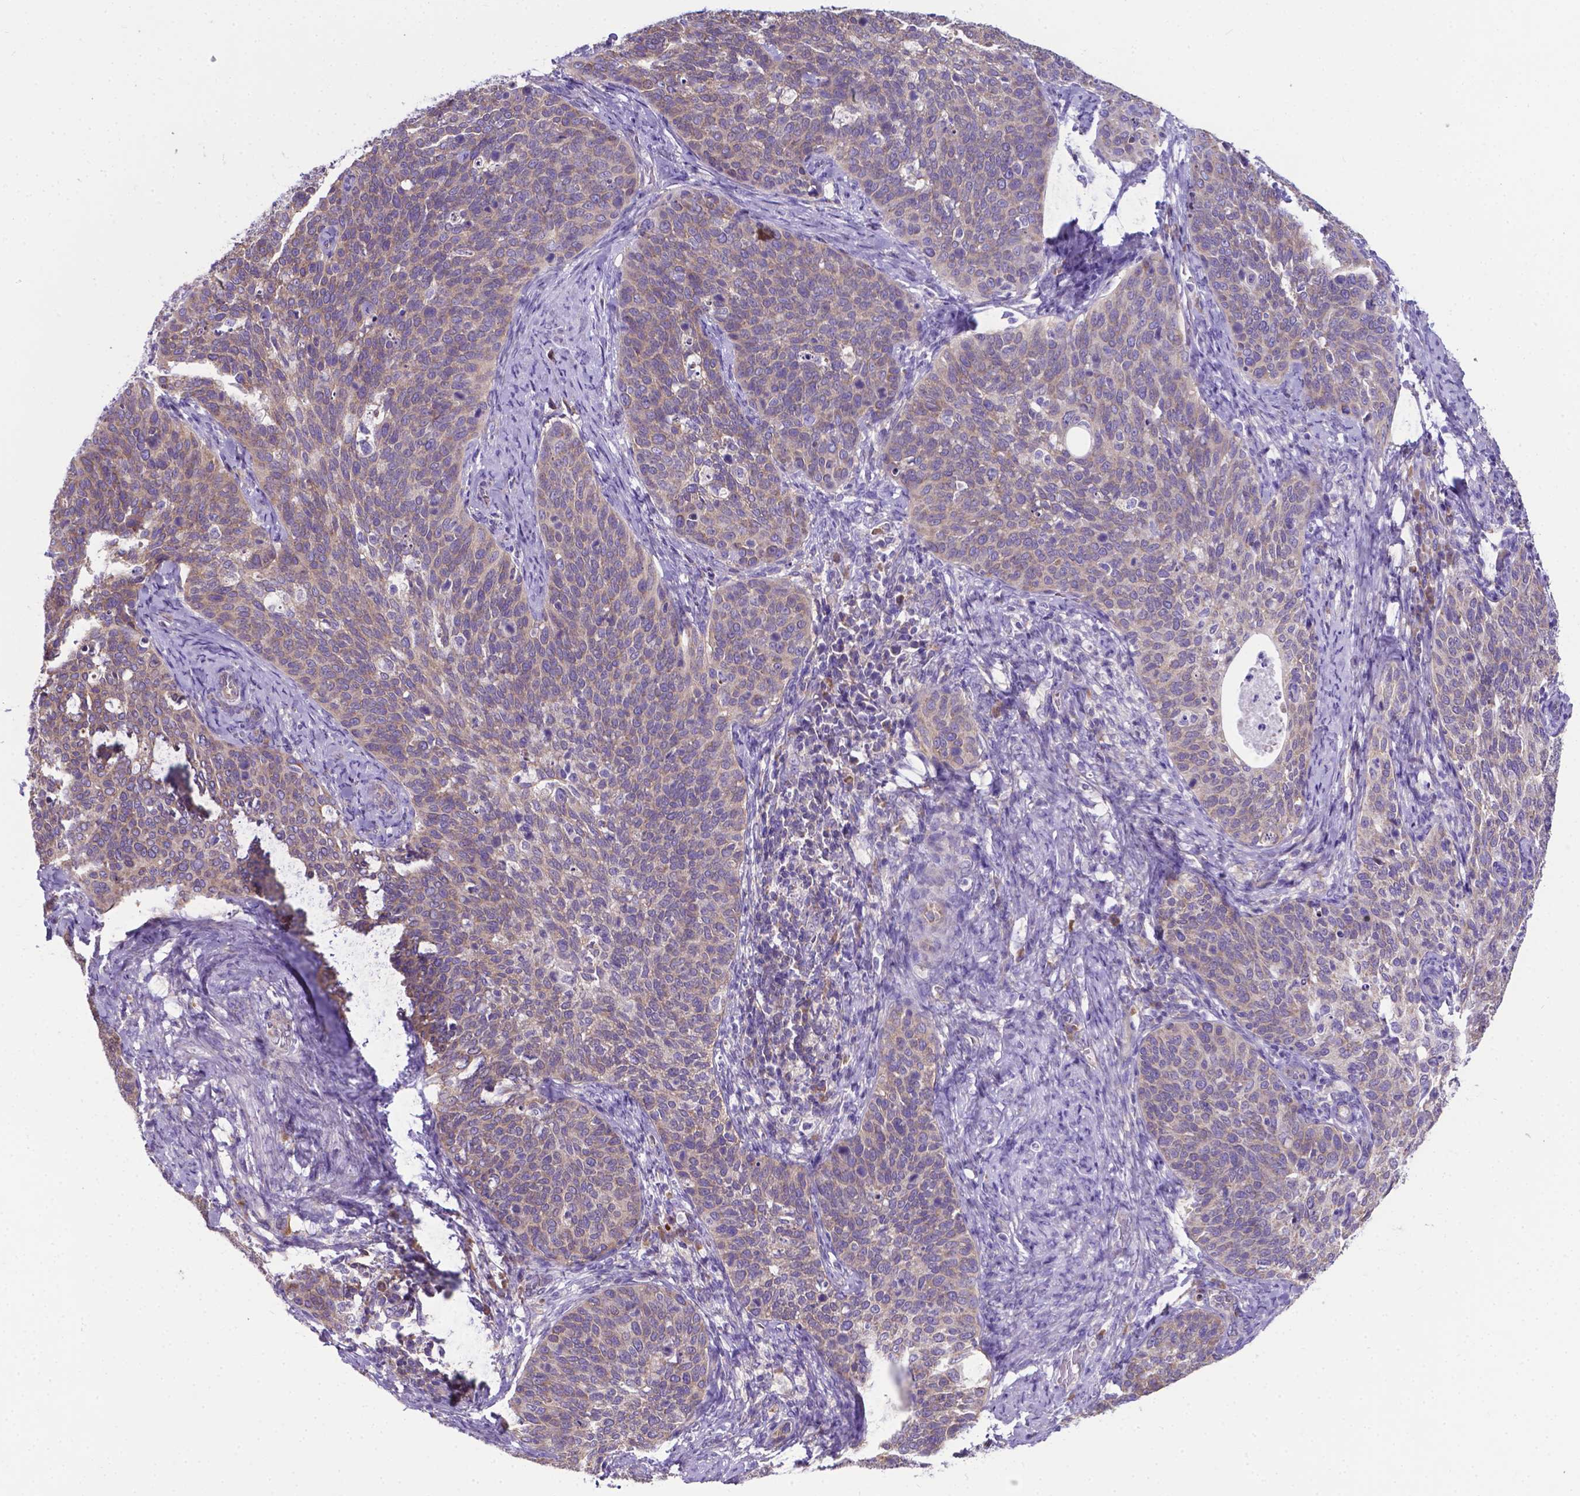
{"staining": {"intensity": "moderate", "quantity": ">75%", "location": "cytoplasmic/membranous"}, "tissue": "cervical cancer", "cell_type": "Tumor cells", "image_type": "cancer", "snomed": [{"axis": "morphology", "description": "Squamous cell carcinoma, NOS"}, {"axis": "topography", "description": "Cervix"}], "caption": "IHC of cervical squamous cell carcinoma exhibits medium levels of moderate cytoplasmic/membranous expression in approximately >75% of tumor cells.", "gene": "RPL6", "patient": {"sex": "female", "age": 69}}